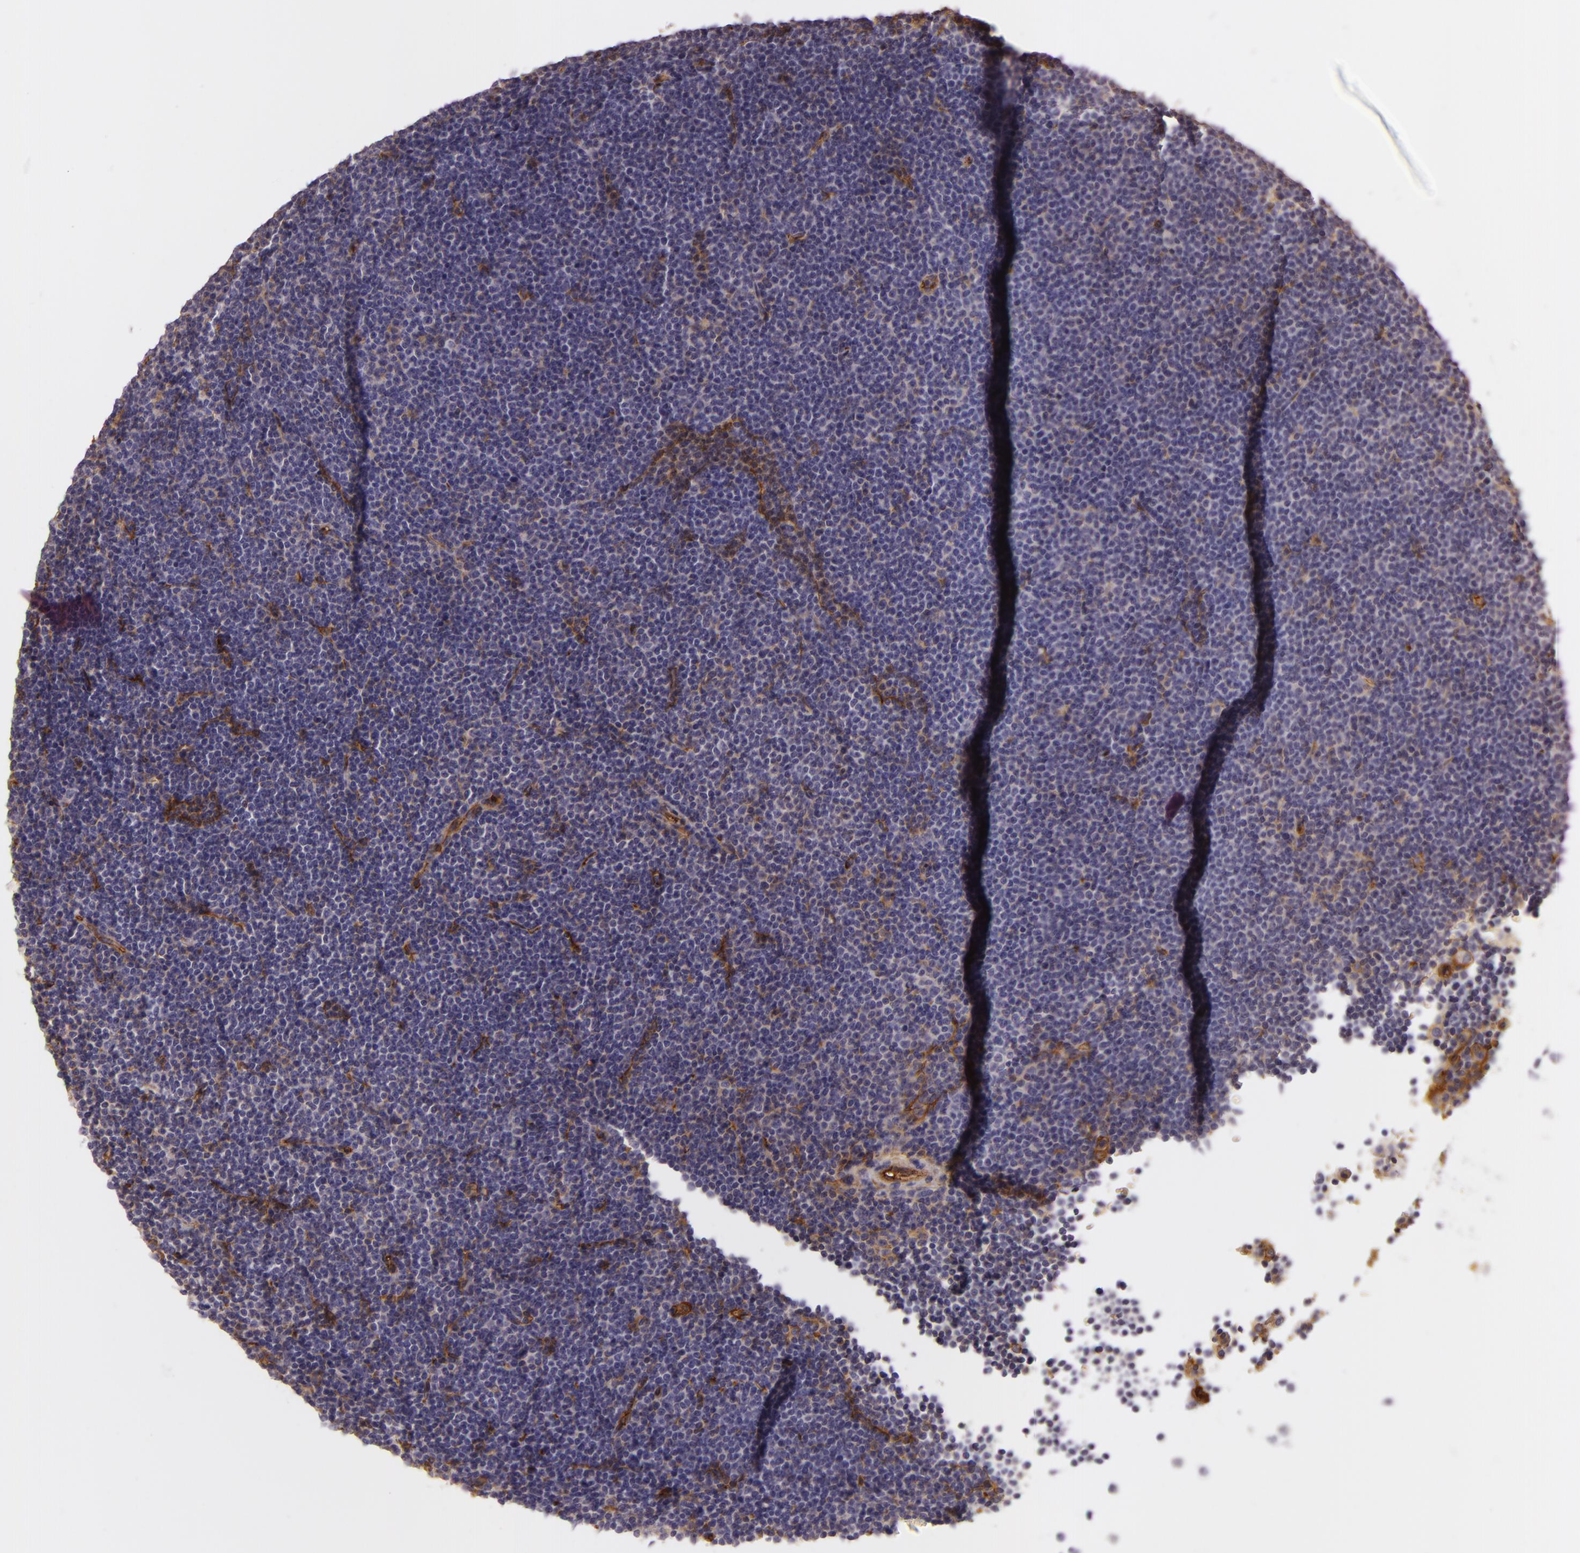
{"staining": {"intensity": "negative", "quantity": "none", "location": "none"}, "tissue": "lymphoma", "cell_type": "Tumor cells", "image_type": "cancer", "snomed": [{"axis": "morphology", "description": "Malignant lymphoma, non-Hodgkin's type, Low grade"}, {"axis": "topography", "description": "Lymph node"}], "caption": "The immunohistochemistry (IHC) micrograph has no significant expression in tumor cells of lymphoma tissue.", "gene": "CD59", "patient": {"sex": "female", "age": 69}}